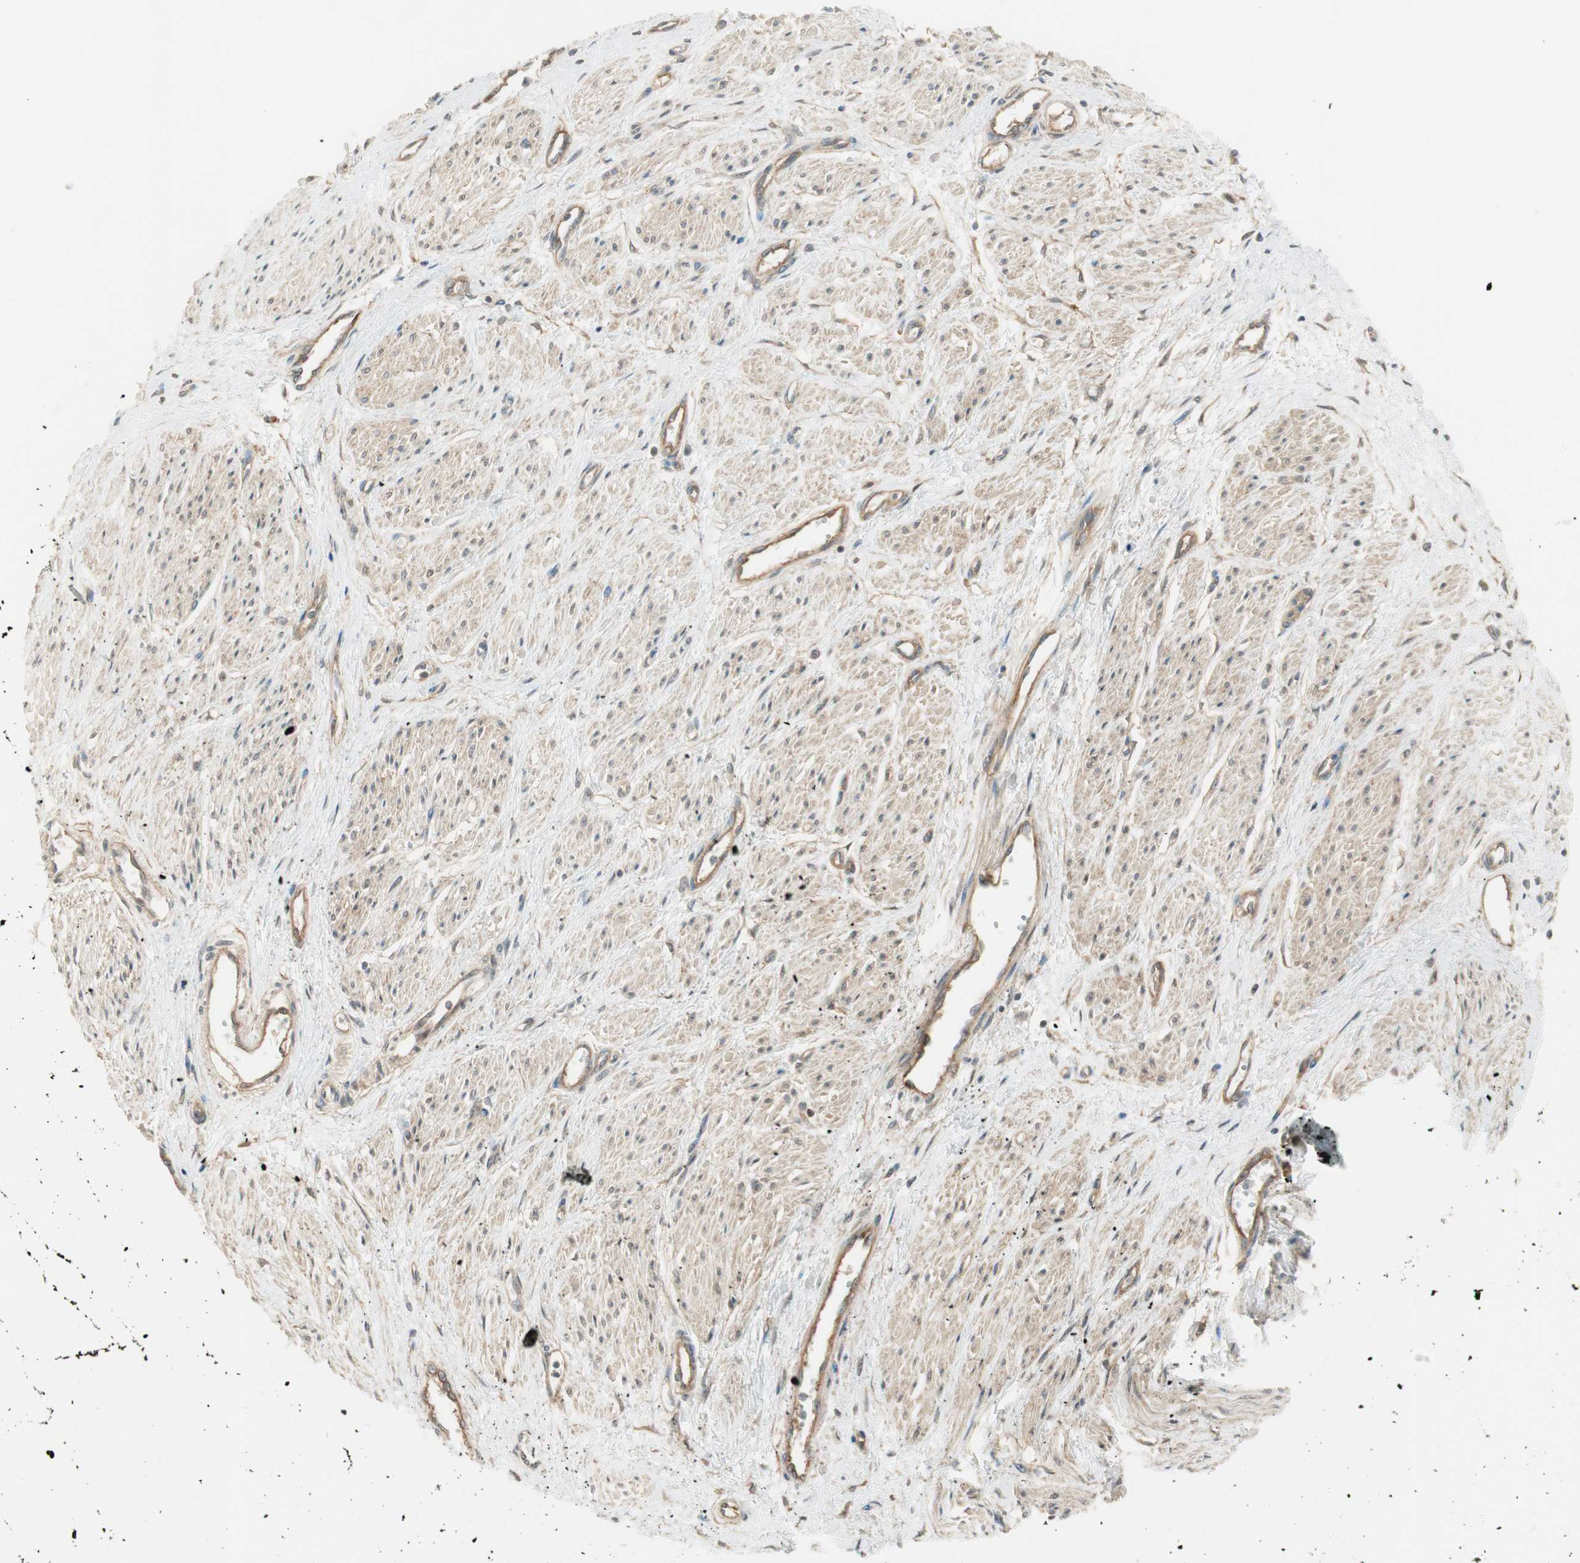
{"staining": {"intensity": "moderate", "quantity": ">75%", "location": "cytoplasmic/membranous"}, "tissue": "smooth muscle", "cell_type": "Smooth muscle cells", "image_type": "normal", "snomed": [{"axis": "morphology", "description": "Normal tissue, NOS"}, {"axis": "topography", "description": "Smooth muscle"}, {"axis": "topography", "description": "Uterus"}], "caption": "Brown immunohistochemical staining in unremarkable smooth muscle displays moderate cytoplasmic/membranous staining in approximately >75% of smooth muscle cells.", "gene": "PSMD8", "patient": {"sex": "female", "age": 39}}